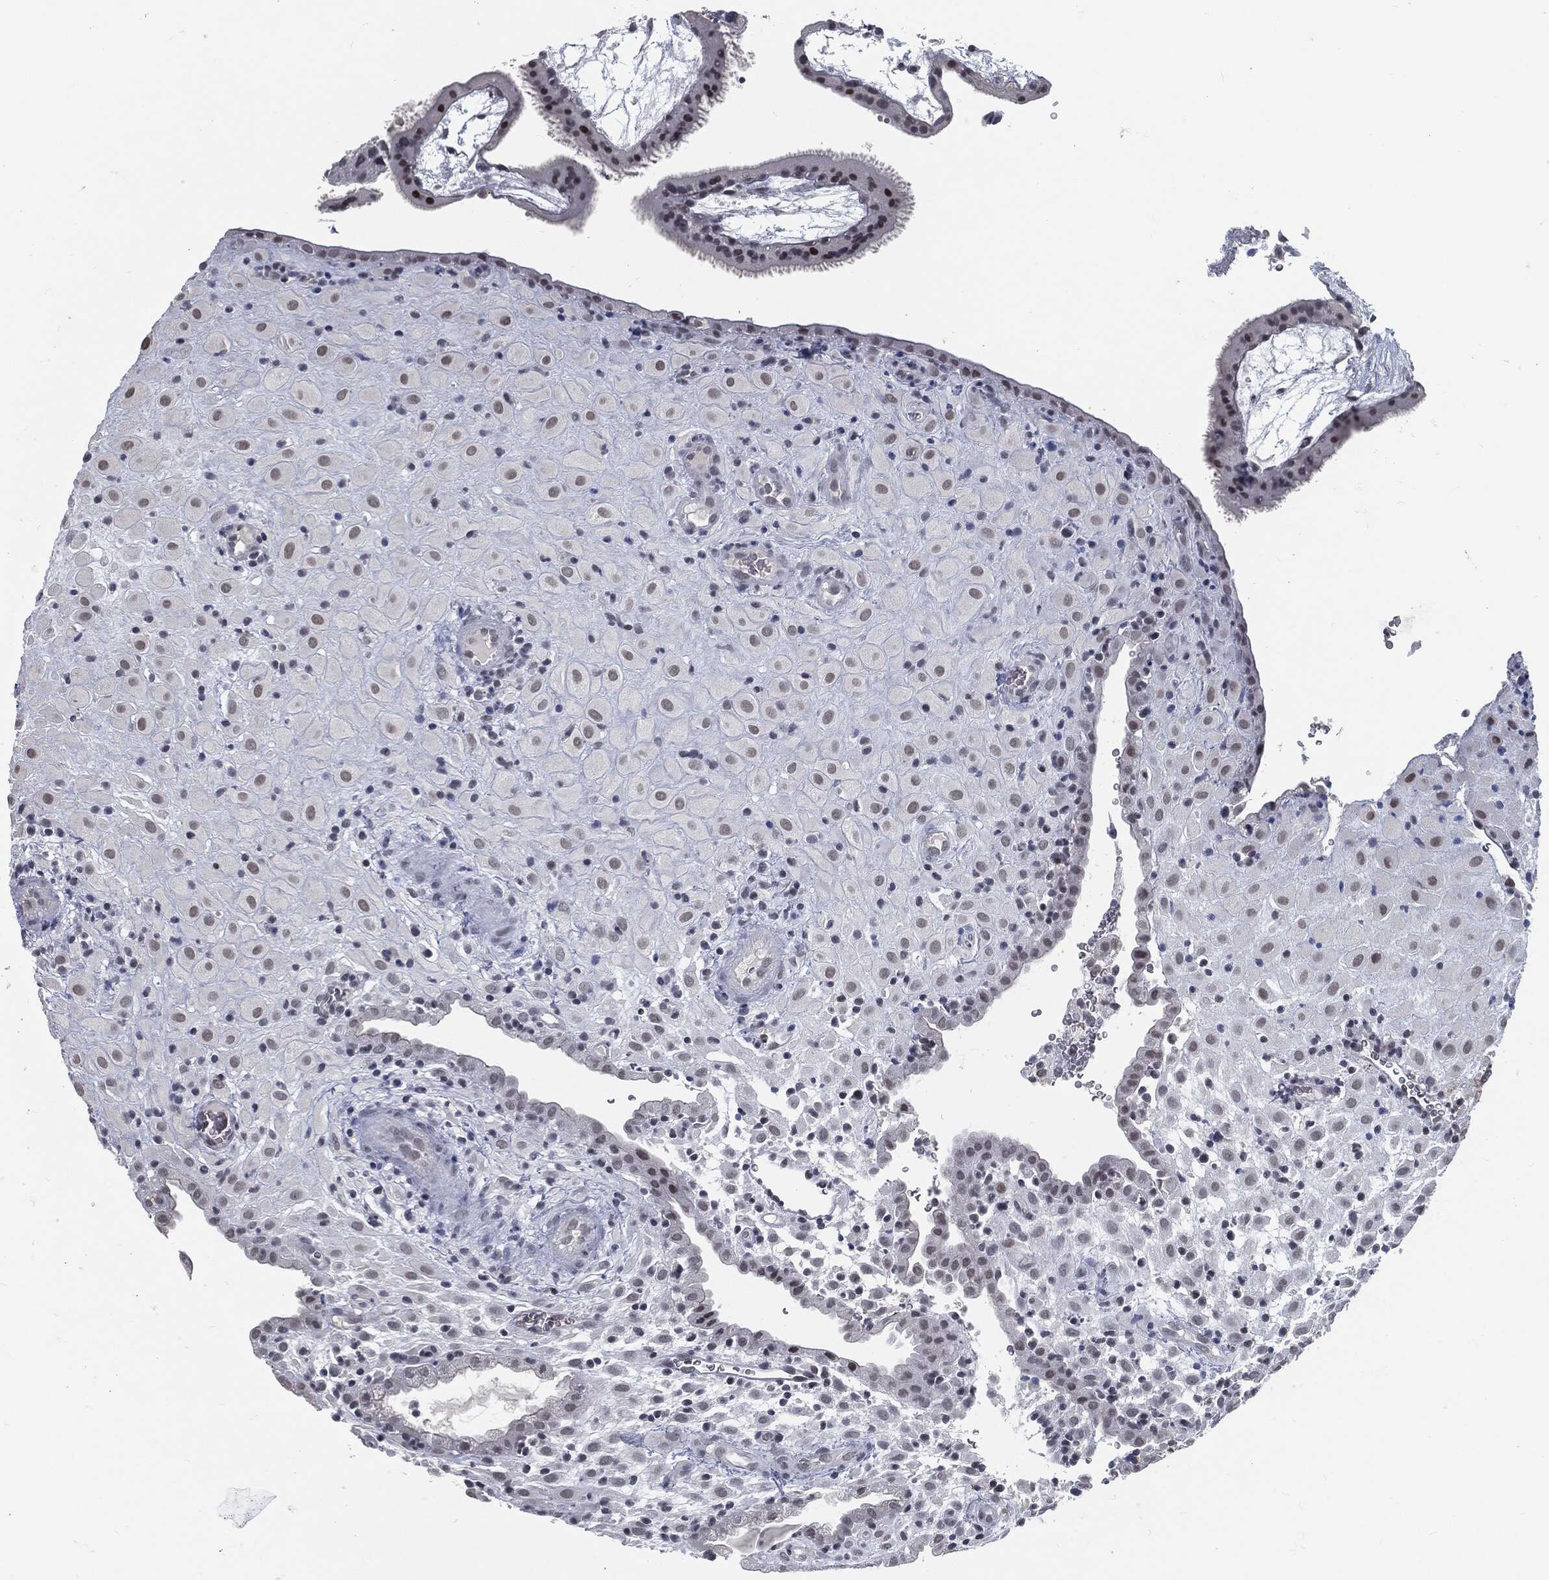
{"staining": {"intensity": "weak", "quantity": "<25%", "location": "nuclear"}, "tissue": "placenta", "cell_type": "Decidual cells", "image_type": "normal", "snomed": [{"axis": "morphology", "description": "Normal tissue, NOS"}, {"axis": "topography", "description": "Placenta"}], "caption": "A high-resolution histopathology image shows immunohistochemistry staining of unremarkable placenta, which shows no significant expression in decidual cells.", "gene": "ANXA1", "patient": {"sex": "female", "age": 19}}